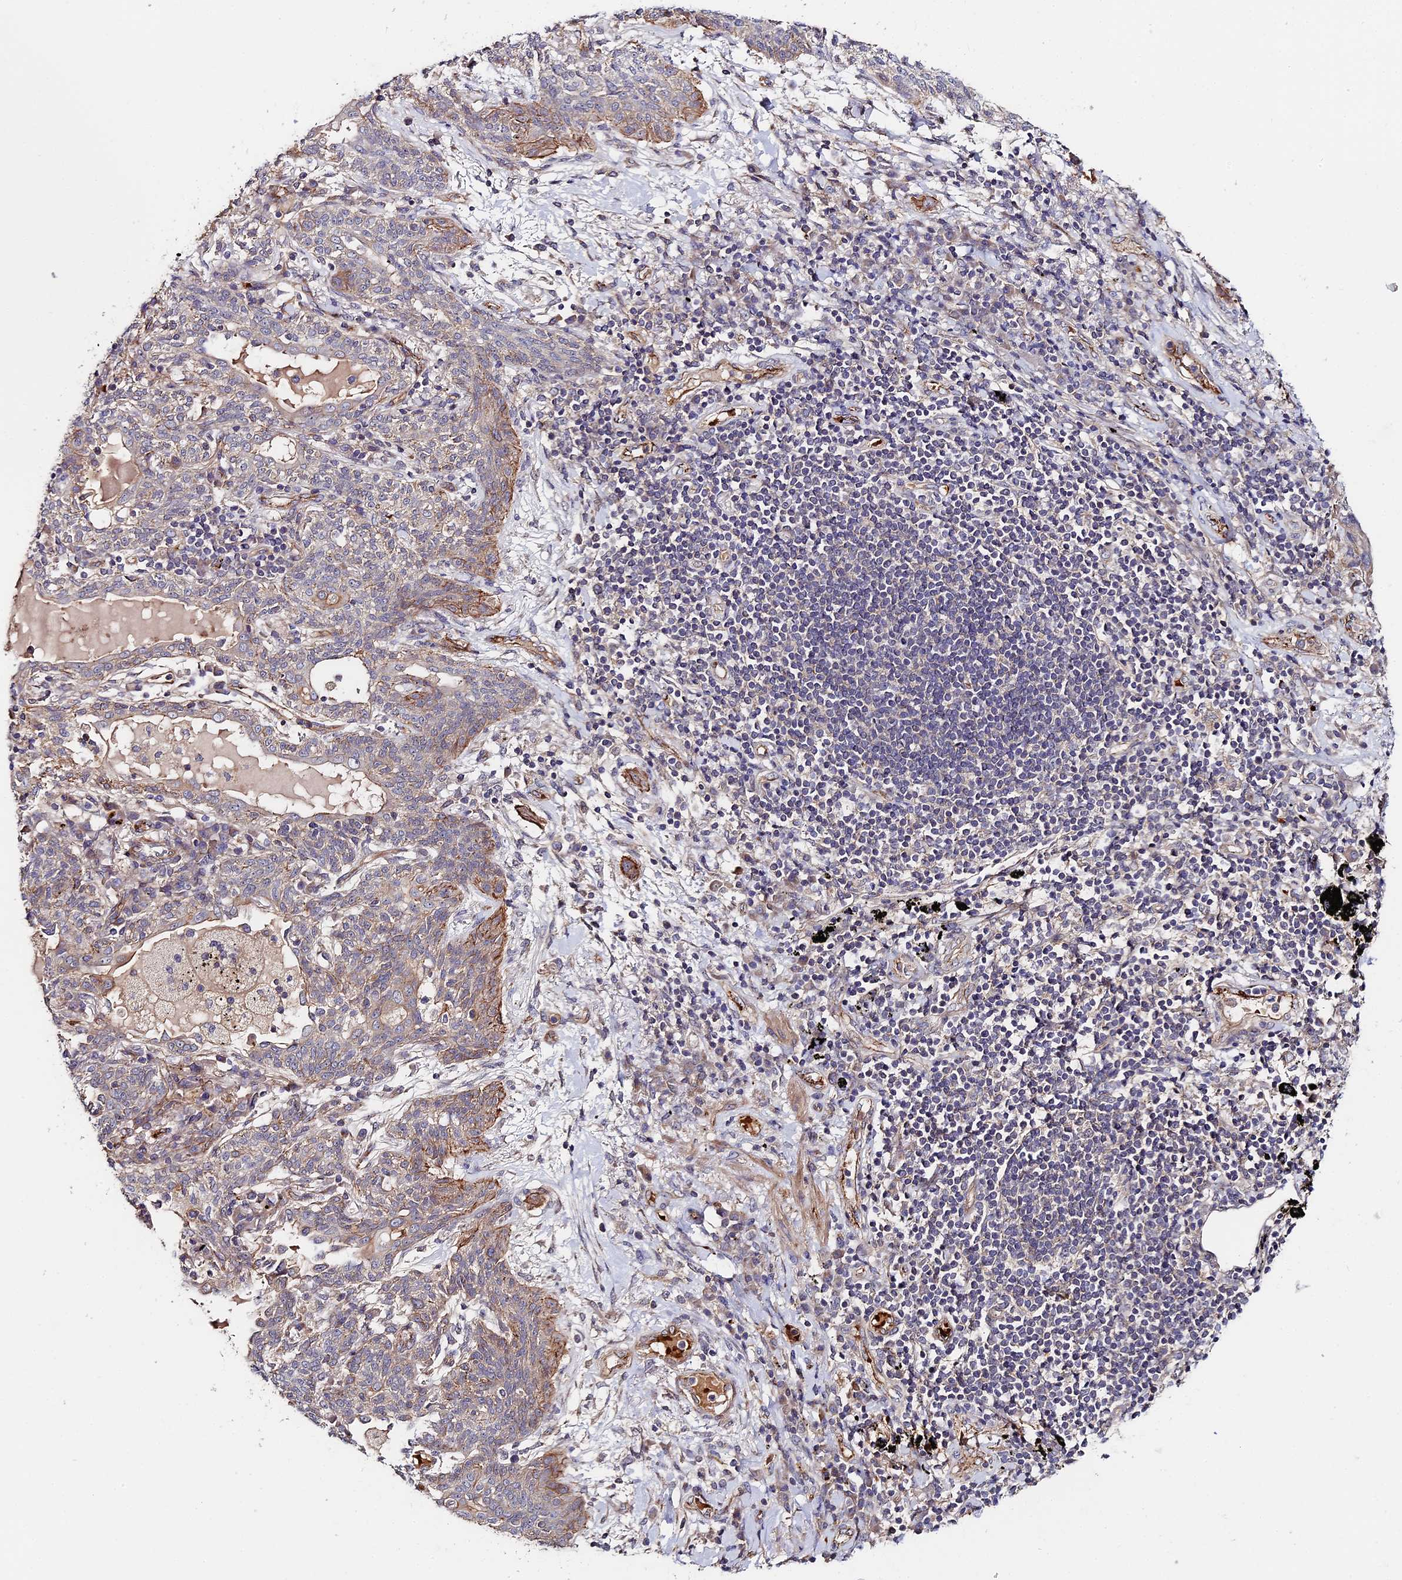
{"staining": {"intensity": "moderate", "quantity": "<25%", "location": "cytoplasmic/membranous"}, "tissue": "lung cancer", "cell_type": "Tumor cells", "image_type": "cancer", "snomed": [{"axis": "morphology", "description": "Squamous cell carcinoma, NOS"}, {"axis": "topography", "description": "Lung"}], "caption": "Immunohistochemistry (IHC) (DAB (3,3'-diaminobenzidine)) staining of lung cancer shows moderate cytoplasmic/membranous protein expression in approximately <25% of tumor cells.", "gene": "MISP3", "patient": {"sex": "female", "age": 70}}